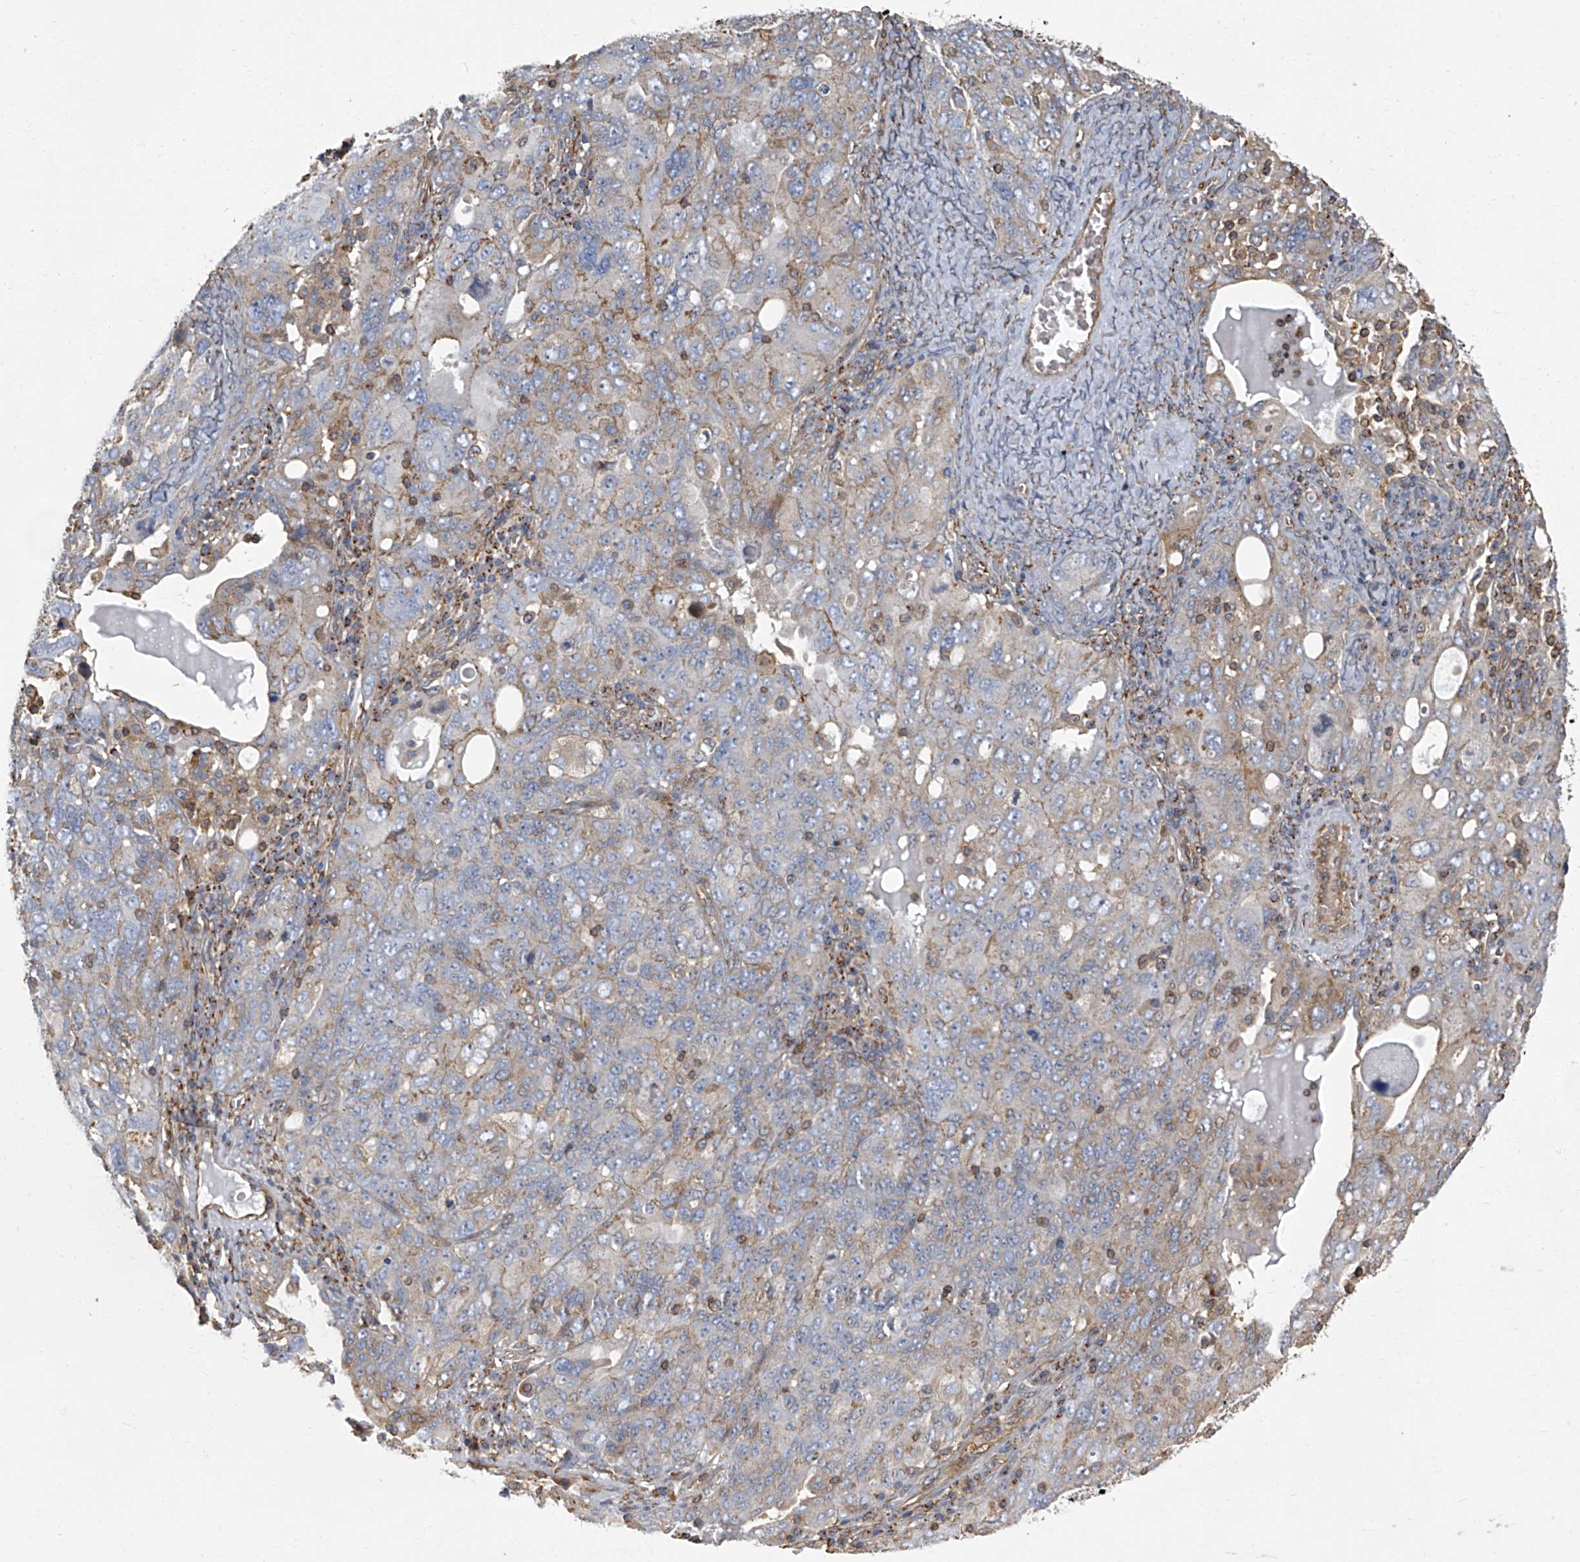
{"staining": {"intensity": "weak", "quantity": "25%-75%", "location": "cytoplasmic/membranous"}, "tissue": "ovarian cancer", "cell_type": "Tumor cells", "image_type": "cancer", "snomed": [{"axis": "morphology", "description": "Carcinoma, endometroid"}, {"axis": "topography", "description": "Ovary"}], "caption": "Approximately 25%-75% of tumor cells in ovarian cancer (endometroid carcinoma) show weak cytoplasmic/membranous protein positivity as visualized by brown immunohistochemical staining.", "gene": "SEPTIN7", "patient": {"sex": "female", "age": 62}}